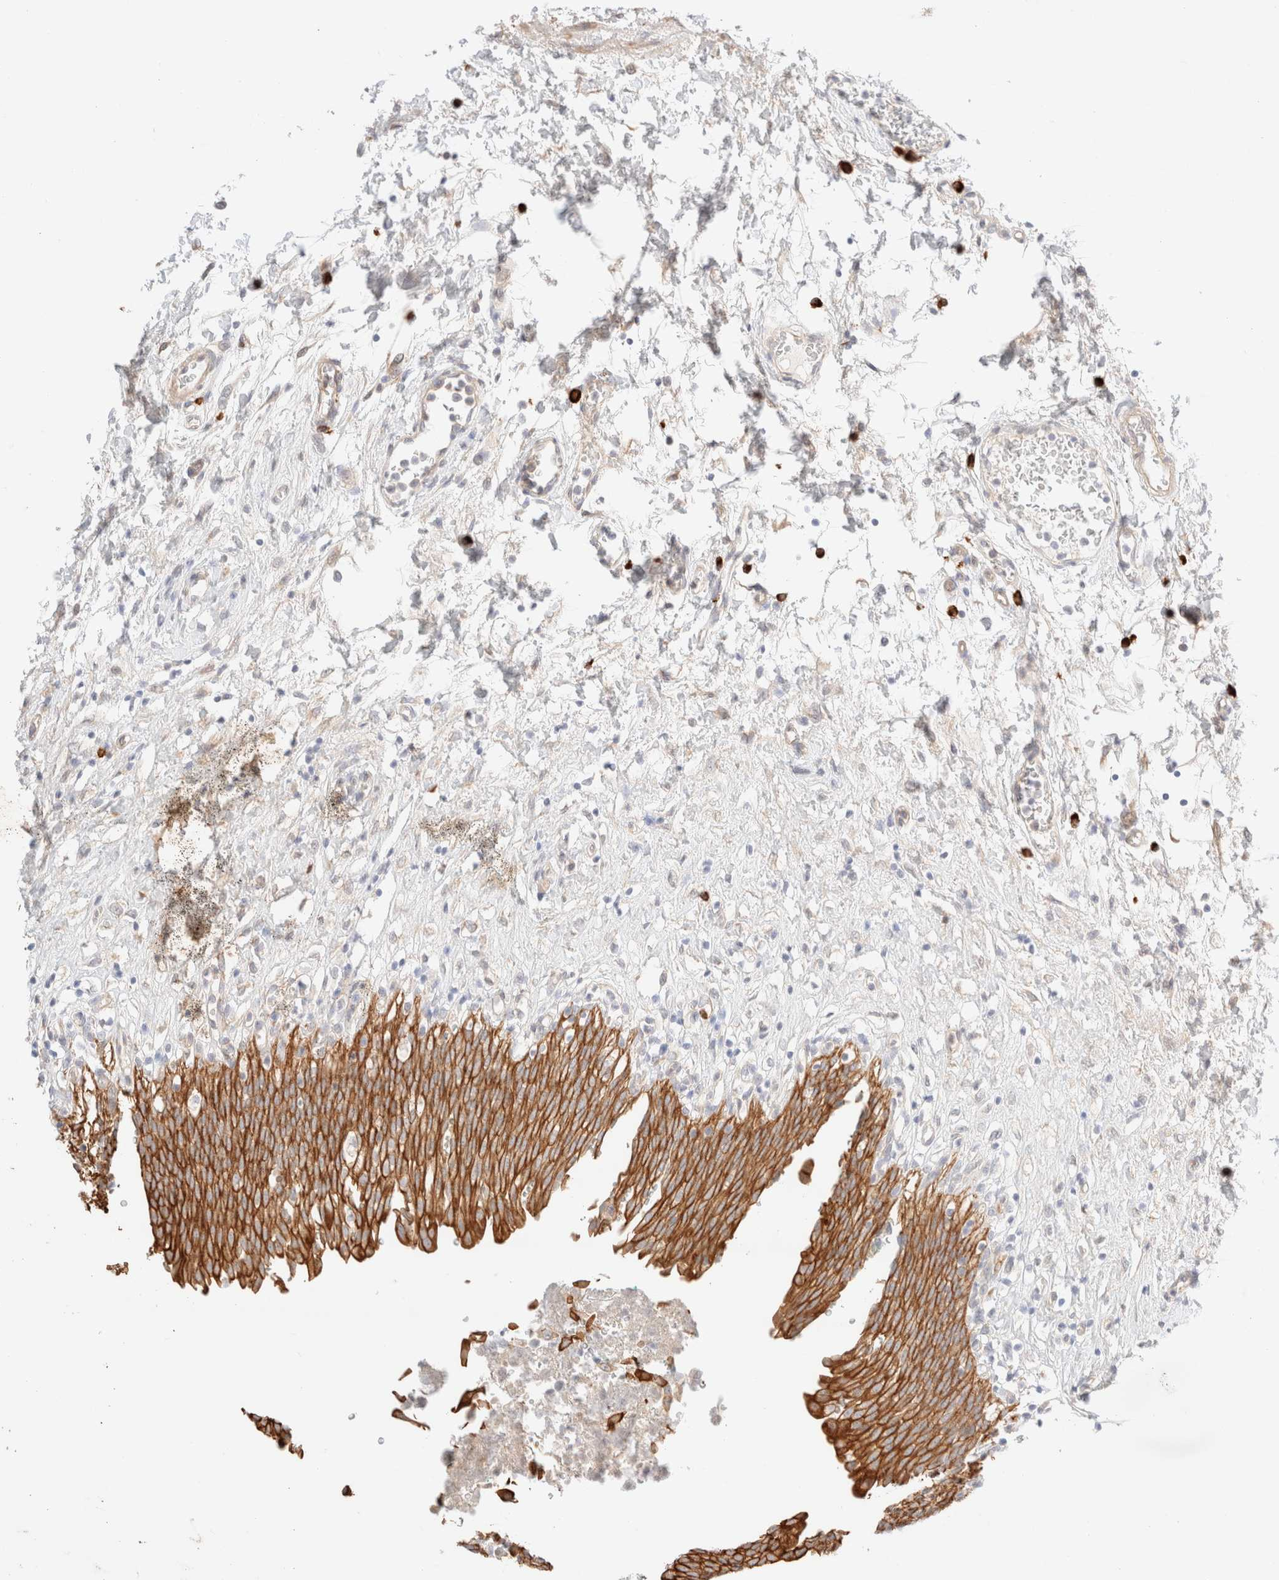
{"staining": {"intensity": "strong", "quantity": ">75%", "location": "cytoplasmic/membranous"}, "tissue": "urinary bladder", "cell_type": "Urothelial cells", "image_type": "normal", "snomed": [{"axis": "morphology", "description": "Urothelial carcinoma, High grade"}, {"axis": "topography", "description": "Urinary bladder"}], "caption": "A high-resolution micrograph shows immunohistochemistry staining of unremarkable urinary bladder, which displays strong cytoplasmic/membranous expression in approximately >75% of urothelial cells. The staining was performed using DAB (3,3'-diaminobenzidine) to visualize the protein expression in brown, while the nuclei were stained in blue with hematoxylin (Magnification: 20x).", "gene": "NIBAN2", "patient": {"sex": "male", "age": 46}}